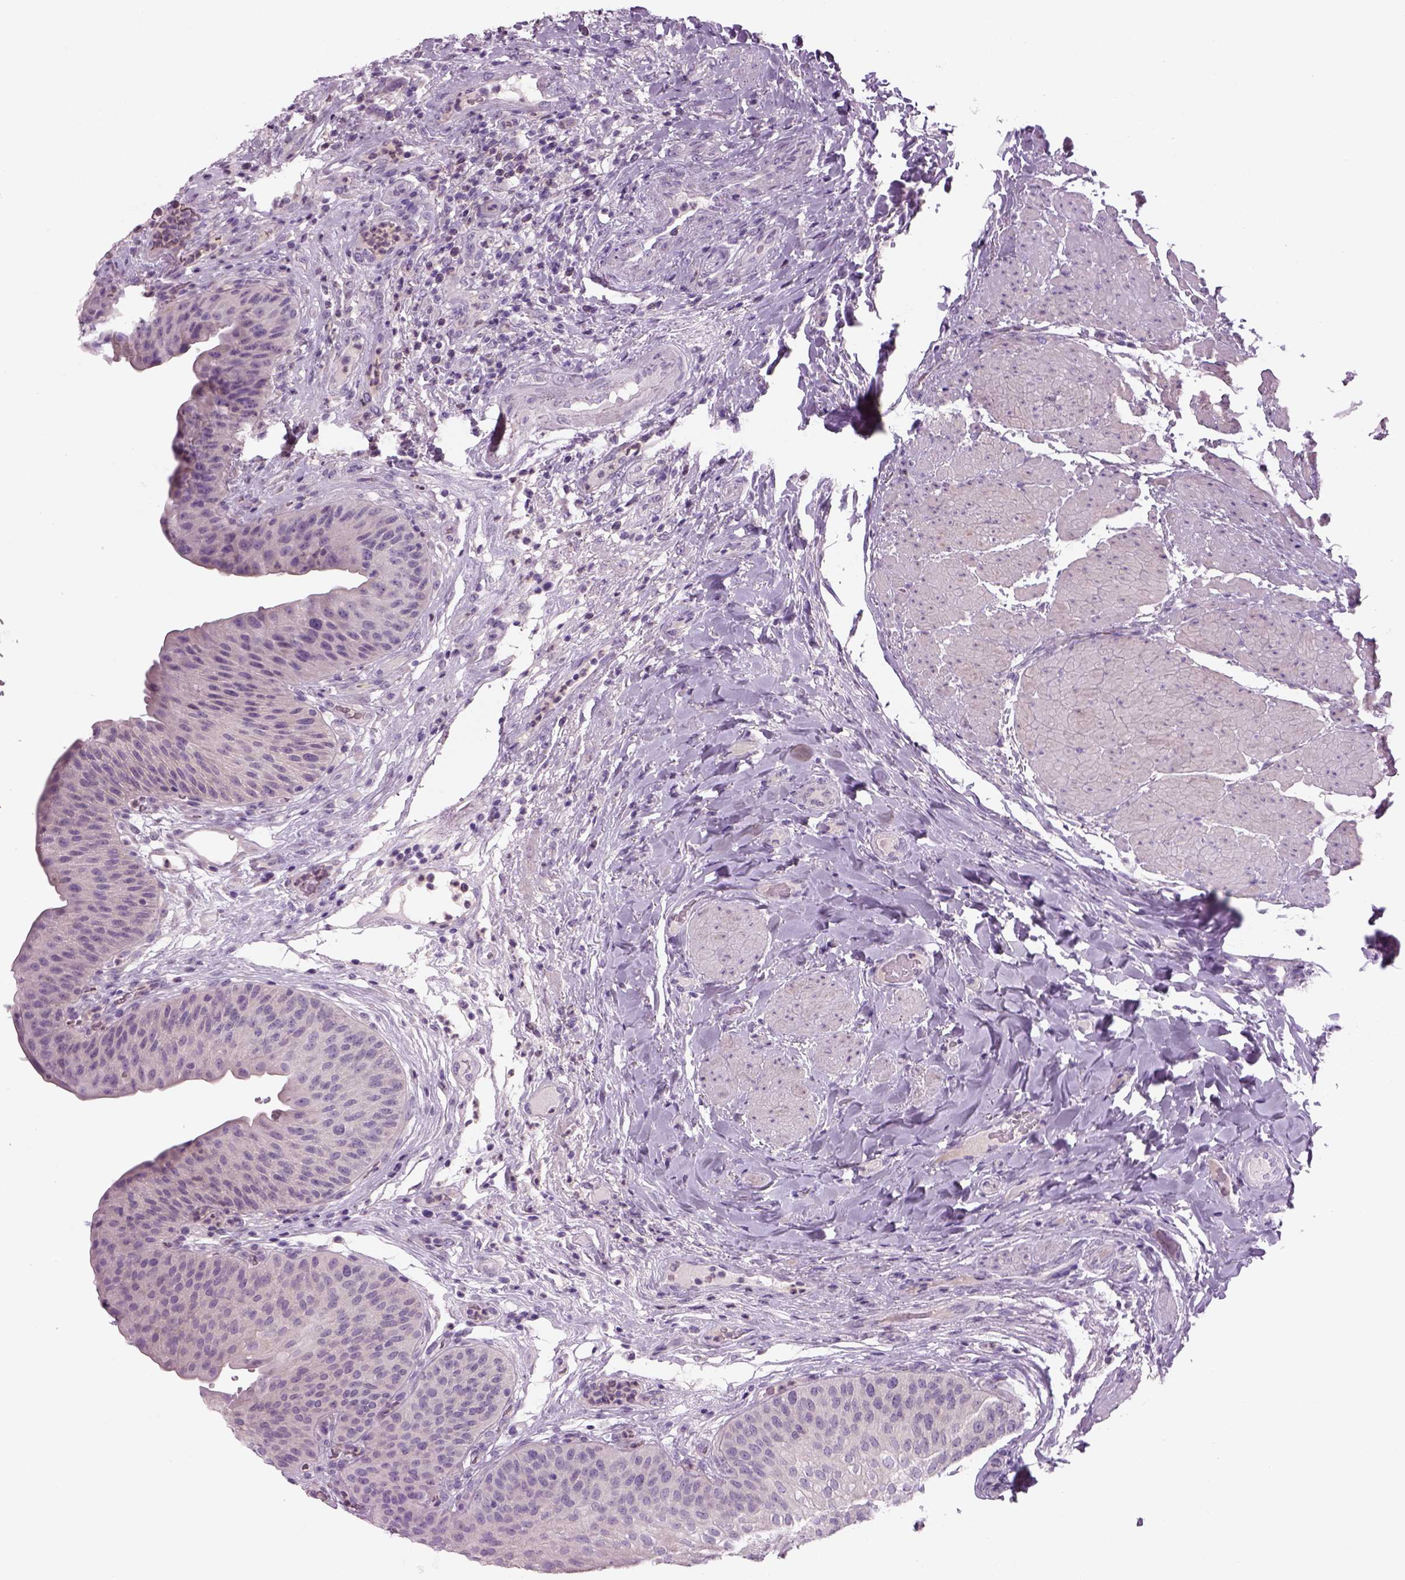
{"staining": {"intensity": "negative", "quantity": "none", "location": "none"}, "tissue": "urinary bladder", "cell_type": "Urothelial cells", "image_type": "normal", "snomed": [{"axis": "morphology", "description": "Normal tissue, NOS"}, {"axis": "topography", "description": "Urinary bladder"}], "caption": "Urinary bladder was stained to show a protein in brown. There is no significant positivity in urothelial cells.", "gene": "MDH1B", "patient": {"sex": "male", "age": 66}}